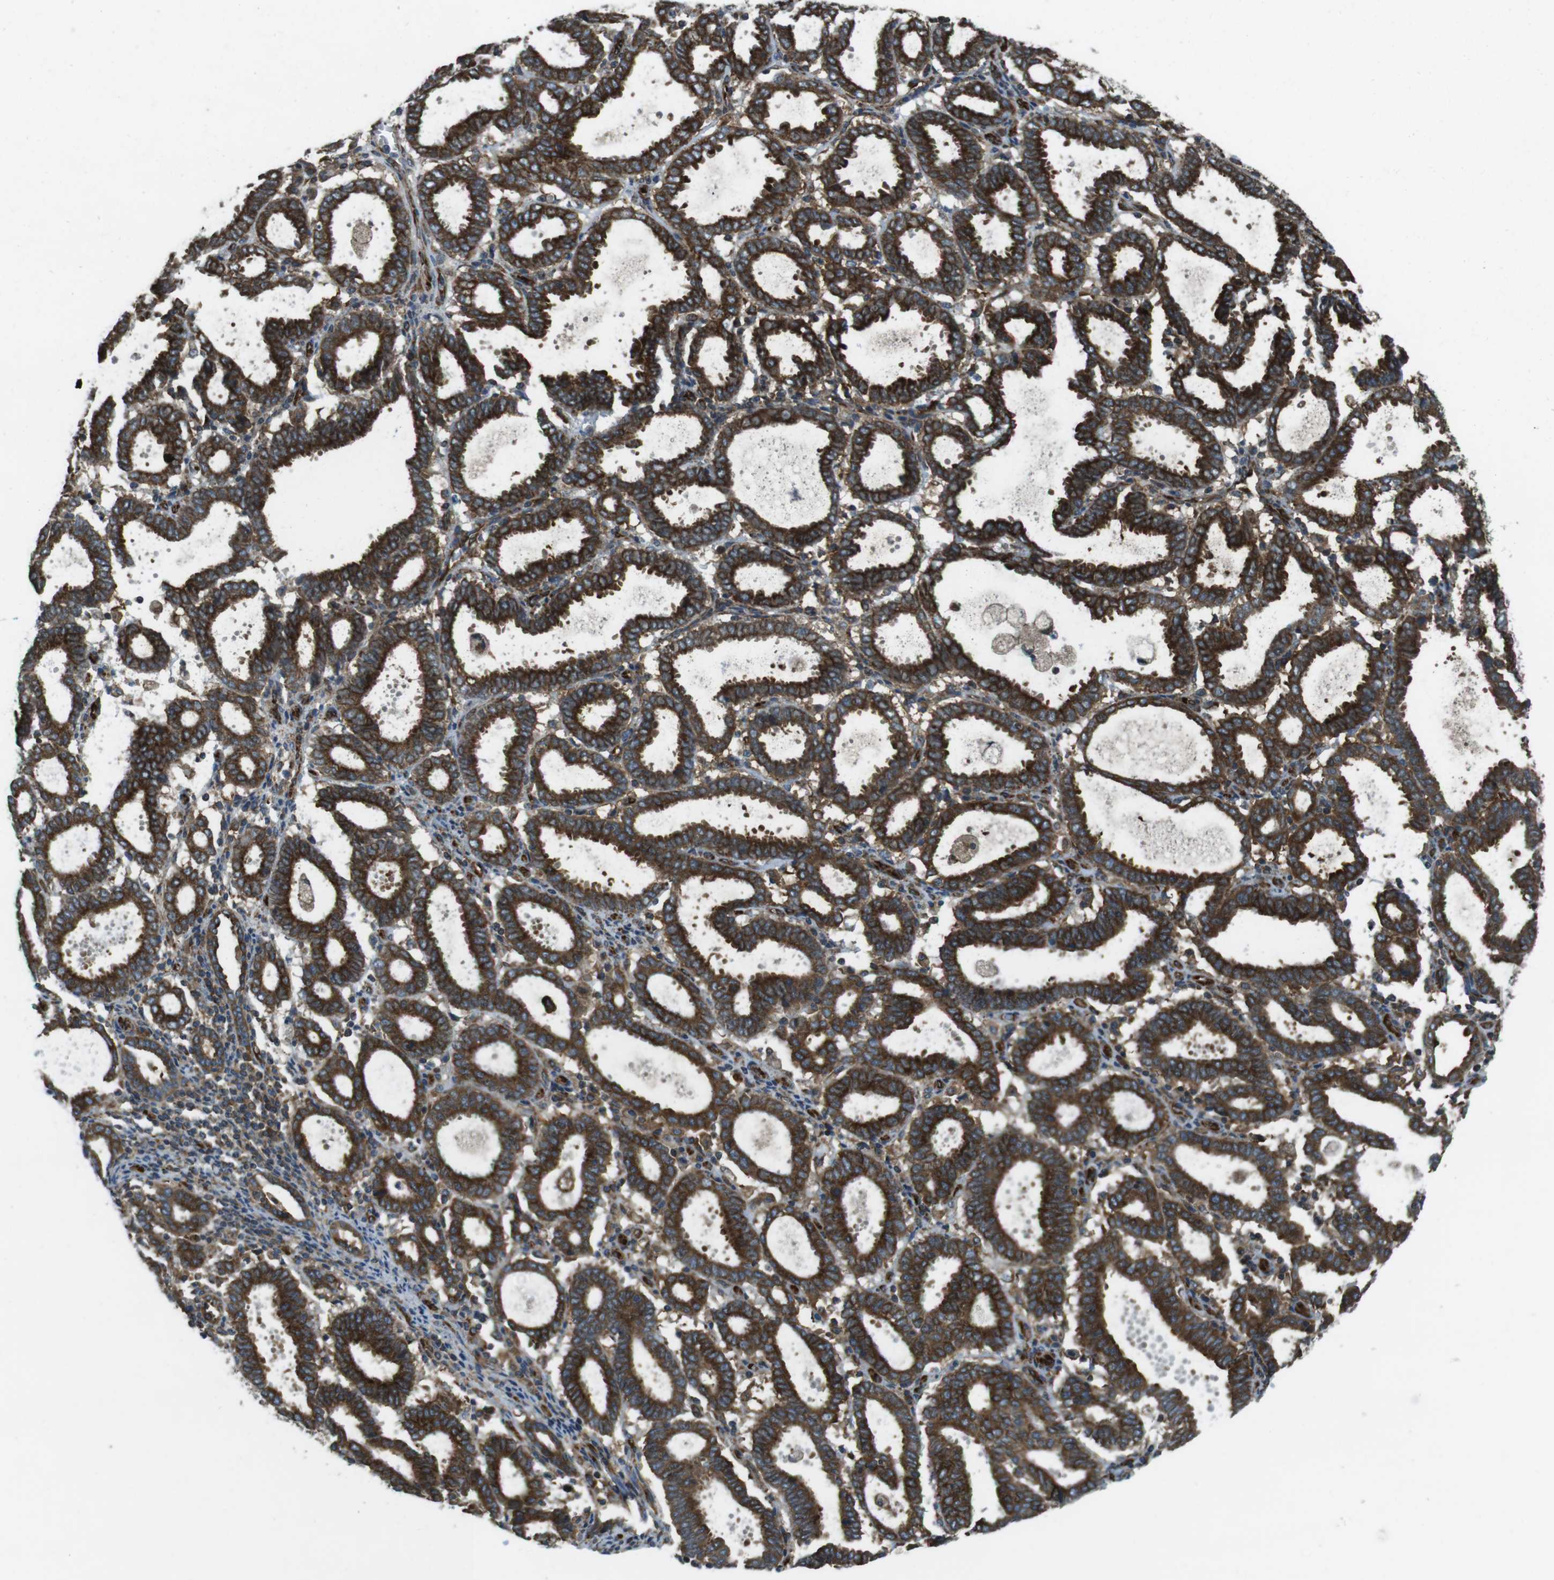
{"staining": {"intensity": "strong", "quantity": ">75%", "location": "cytoplasmic/membranous"}, "tissue": "endometrial cancer", "cell_type": "Tumor cells", "image_type": "cancer", "snomed": [{"axis": "morphology", "description": "Adenocarcinoma, NOS"}, {"axis": "topography", "description": "Uterus"}], "caption": "Protein staining of endometrial cancer tissue displays strong cytoplasmic/membranous staining in about >75% of tumor cells.", "gene": "KTN1", "patient": {"sex": "female", "age": 83}}